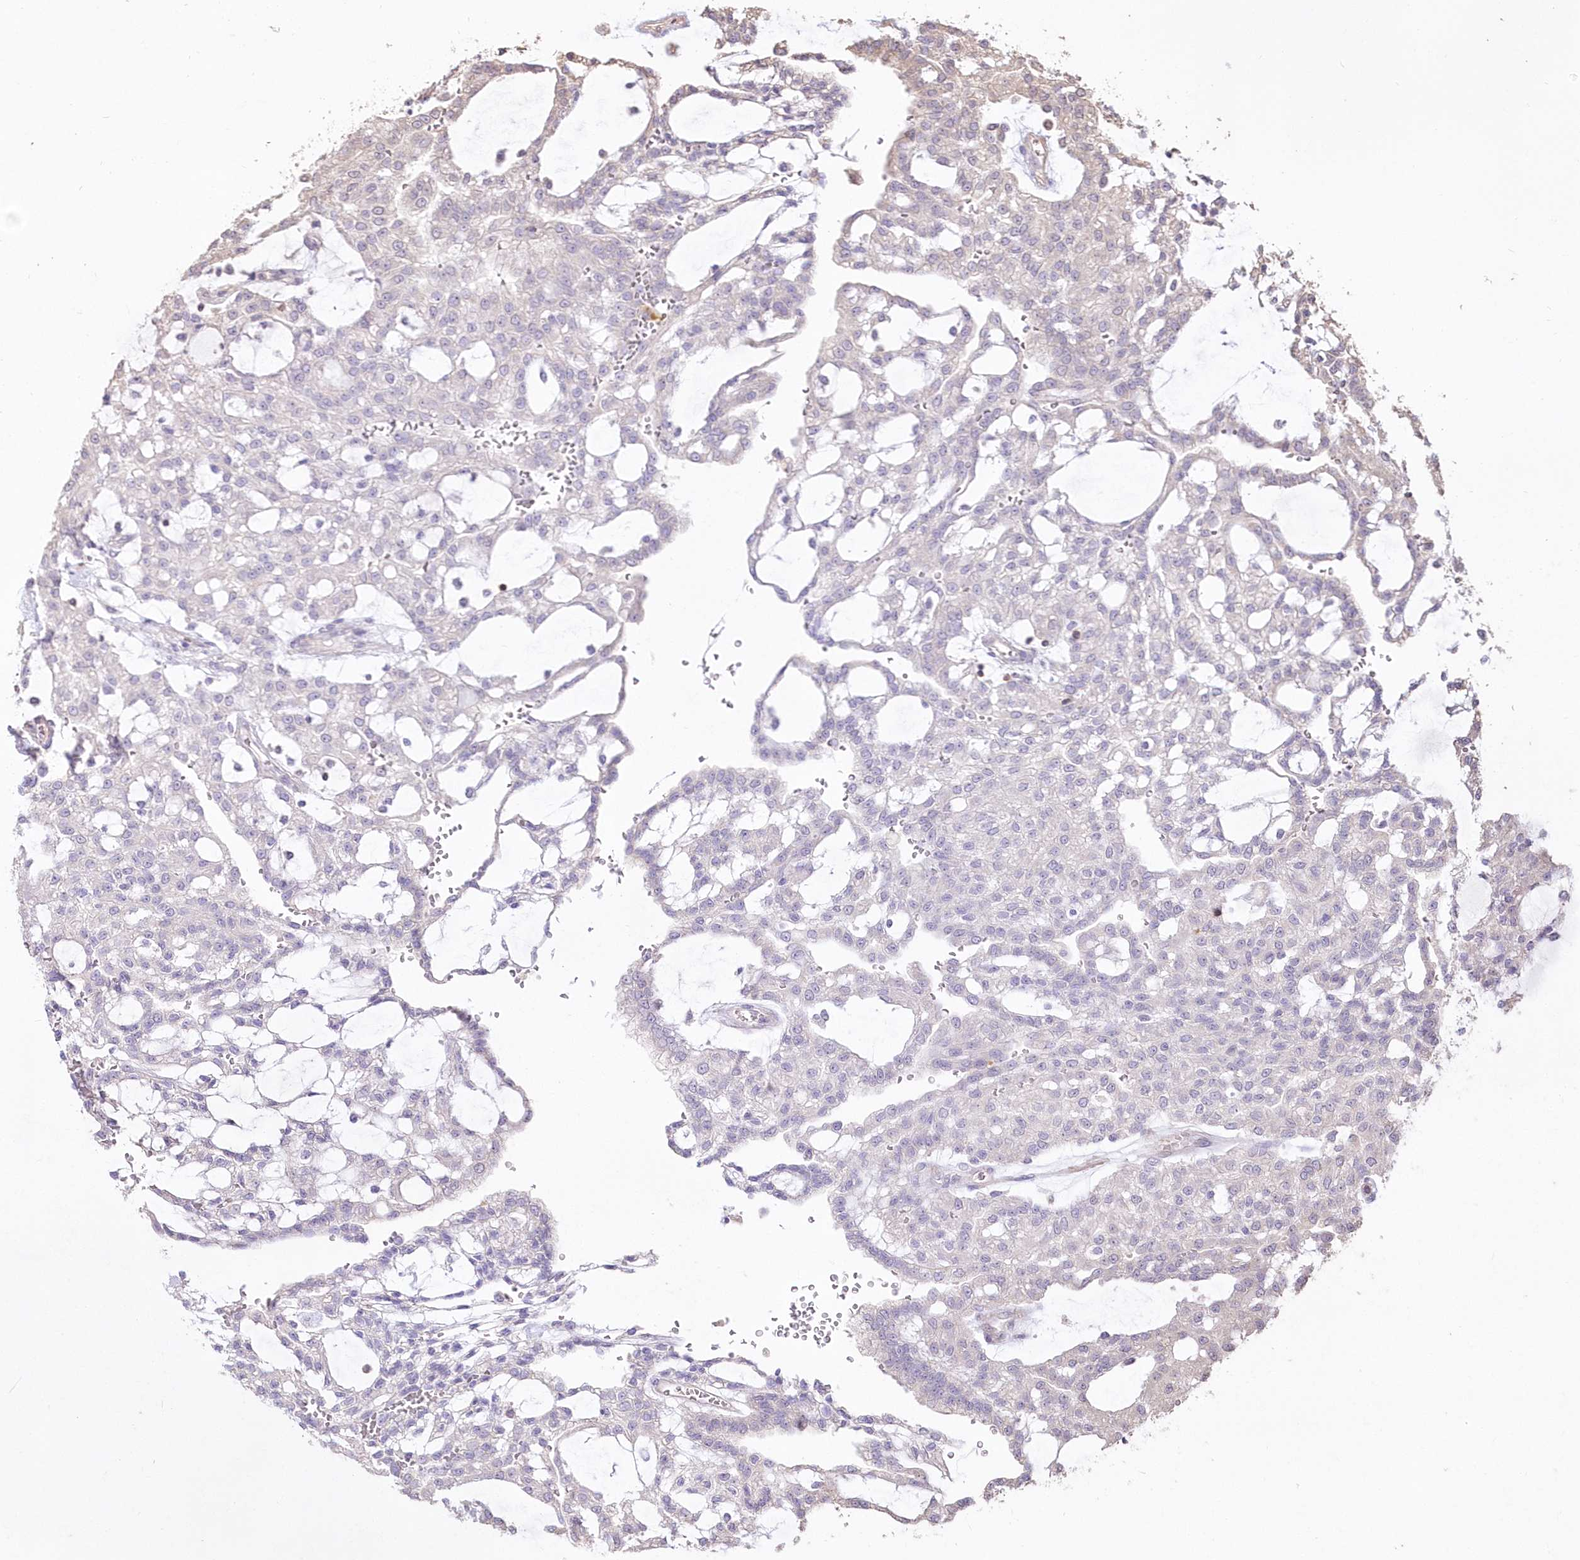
{"staining": {"intensity": "negative", "quantity": "none", "location": "none"}, "tissue": "renal cancer", "cell_type": "Tumor cells", "image_type": "cancer", "snomed": [{"axis": "morphology", "description": "Adenocarcinoma, NOS"}, {"axis": "topography", "description": "Kidney"}], "caption": "Immunohistochemical staining of human renal adenocarcinoma displays no significant staining in tumor cells.", "gene": "STK17B", "patient": {"sex": "male", "age": 63}}